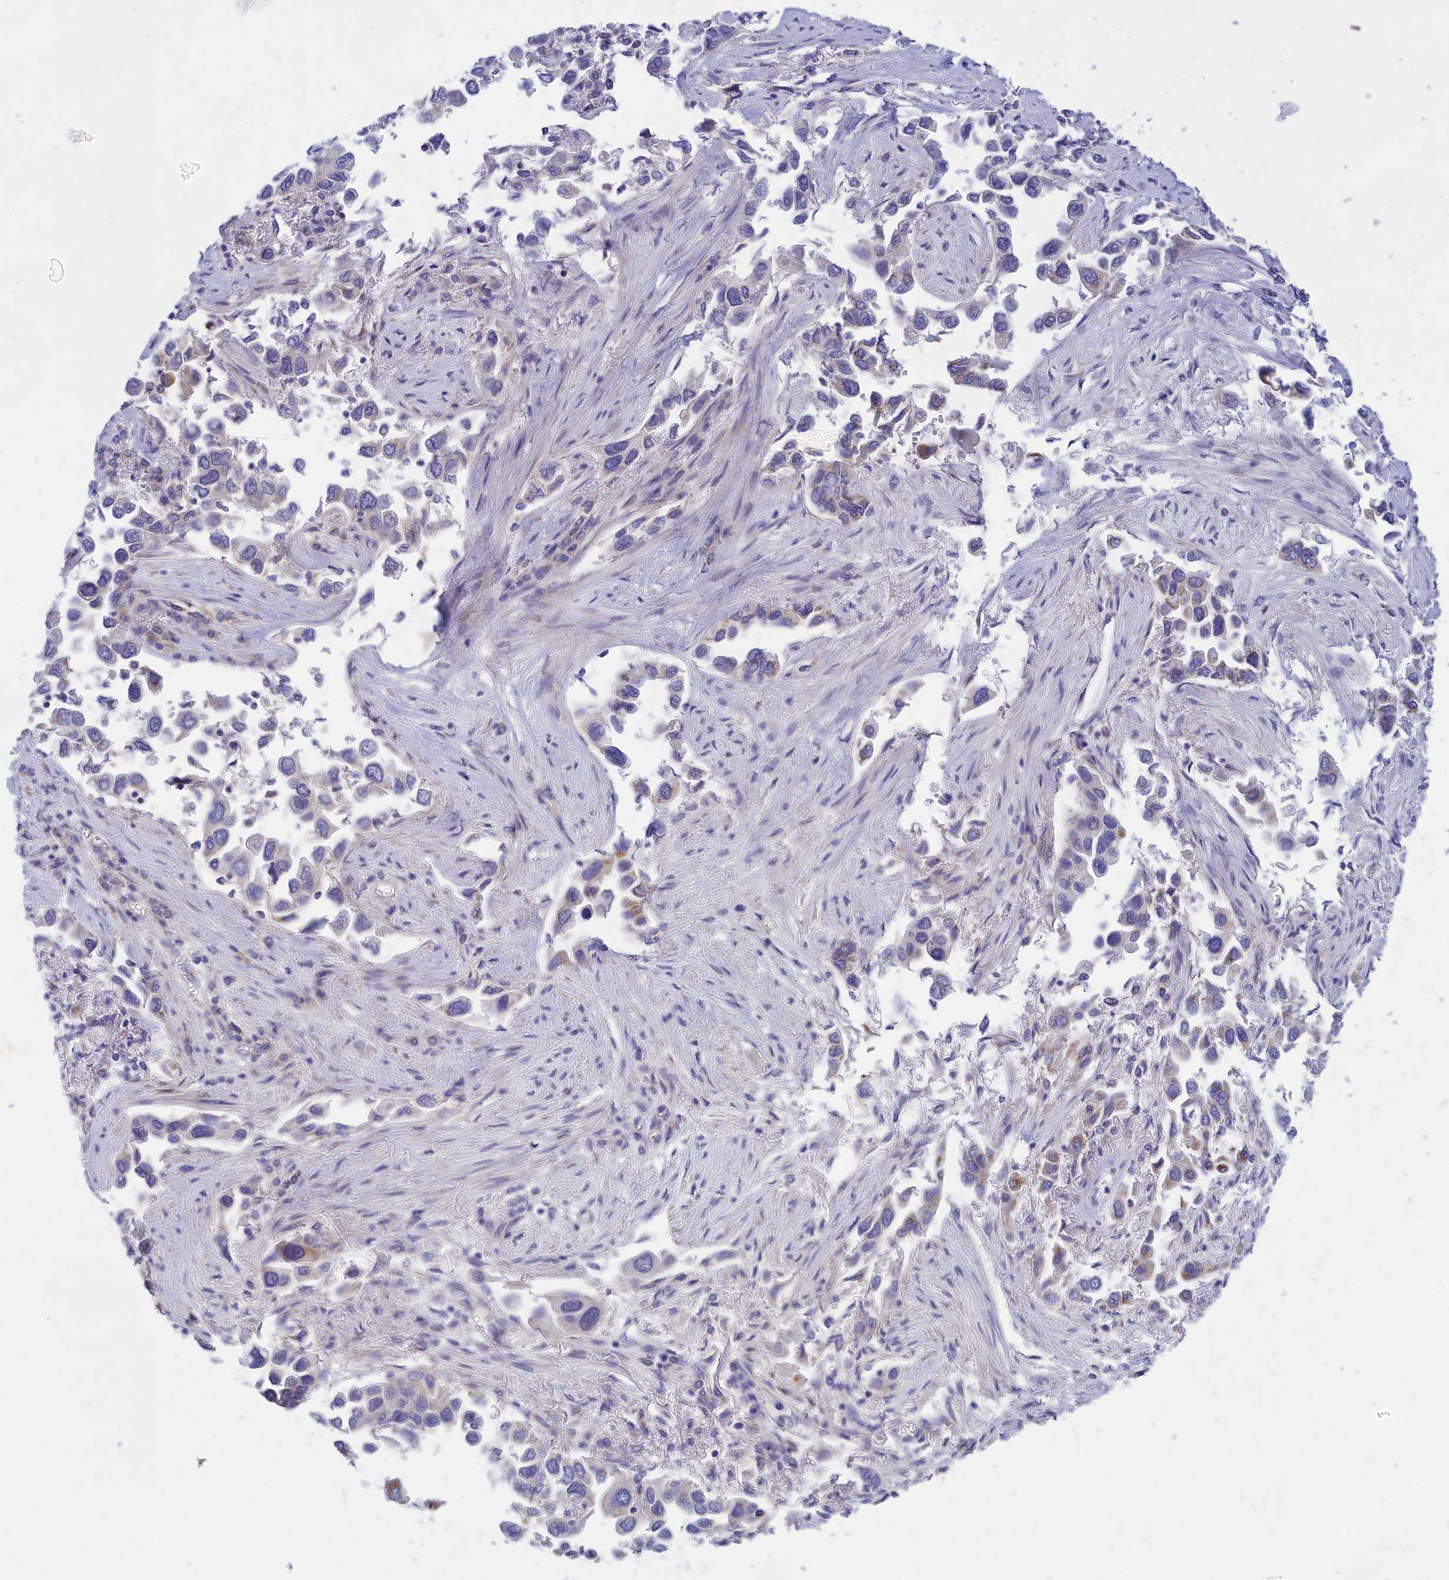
{"staining": {"intensity": "strong", "quantity": "<25%", "location": "cytoplasmic/membranous"}, "tissue": "lung cancer", "cell_type": "Tumor cells", "image_type": "cancer", "snomed": [{"axis": "morphology", "description": "Adenocarcinoma, NOS"}, {"axis": "topography", "description": "Lung"}], "caption": "Adenocarcinoma (lung) stained with immunohistochemistry shows strong cytoplasmic/membranous staining in approximately <25% of tumor cells.", "gene": "TMEM30B", "patient": {"sex": "female", "age": 76}}